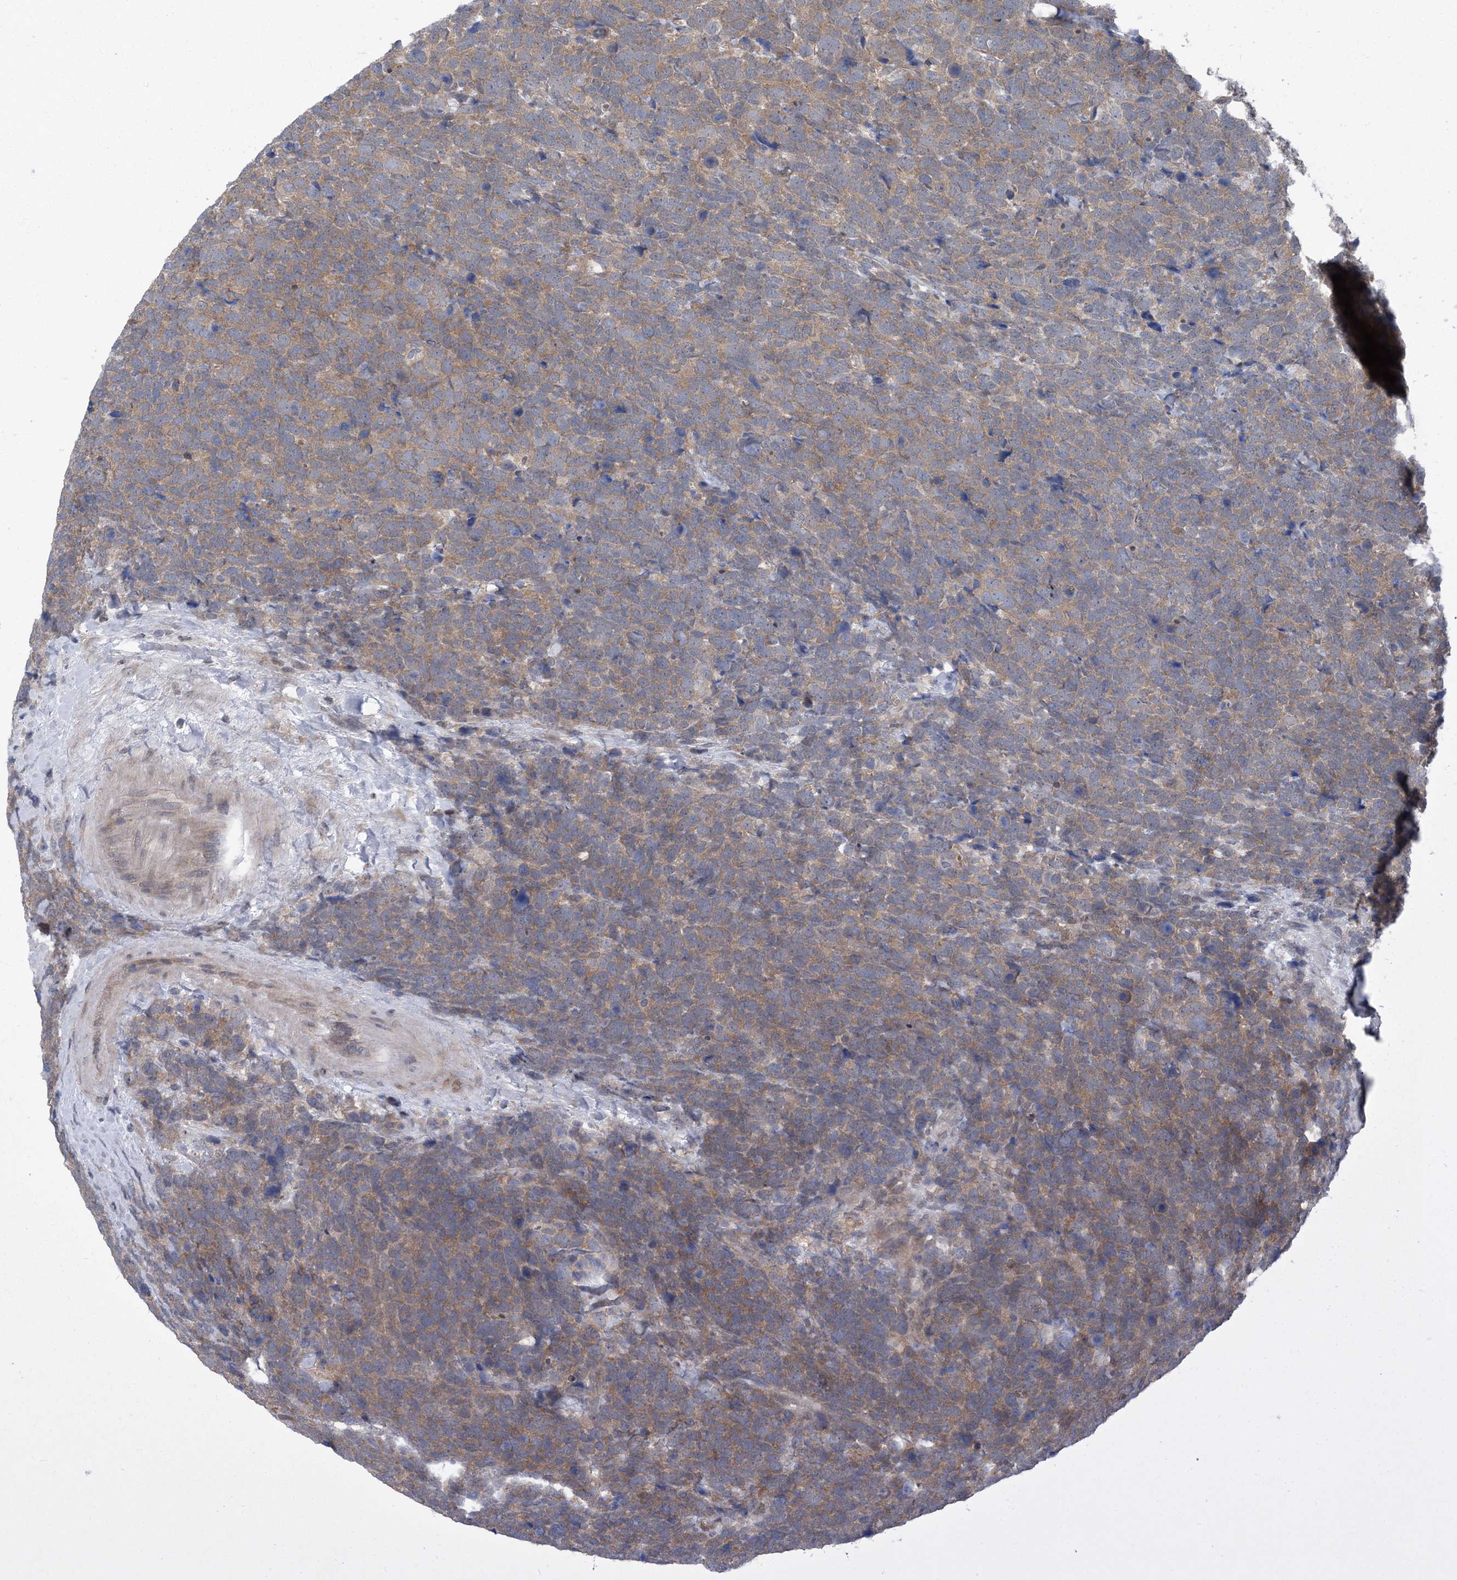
{"staining": {"intensity": "weak", "quantity": ">75%", "location": "cytoplasmic/membranous"}, "tissue": "urothelial cancer", "cell_type": "Tumor cells", "image_type": "cancer", "snomed": [{"axis": "morphology", "description": "Urothelial carcinoma, High grade"}, {"axis": "topography", "description": "Urinary bladder"}], "caption": "Protein analysis of urothelial cancer tissue displays weak cytoplasmic/membranous staining in approximately >75% of tumor cells.", "gene": "HIKESHI", "patient": {"sex": "female", "age": 82}}